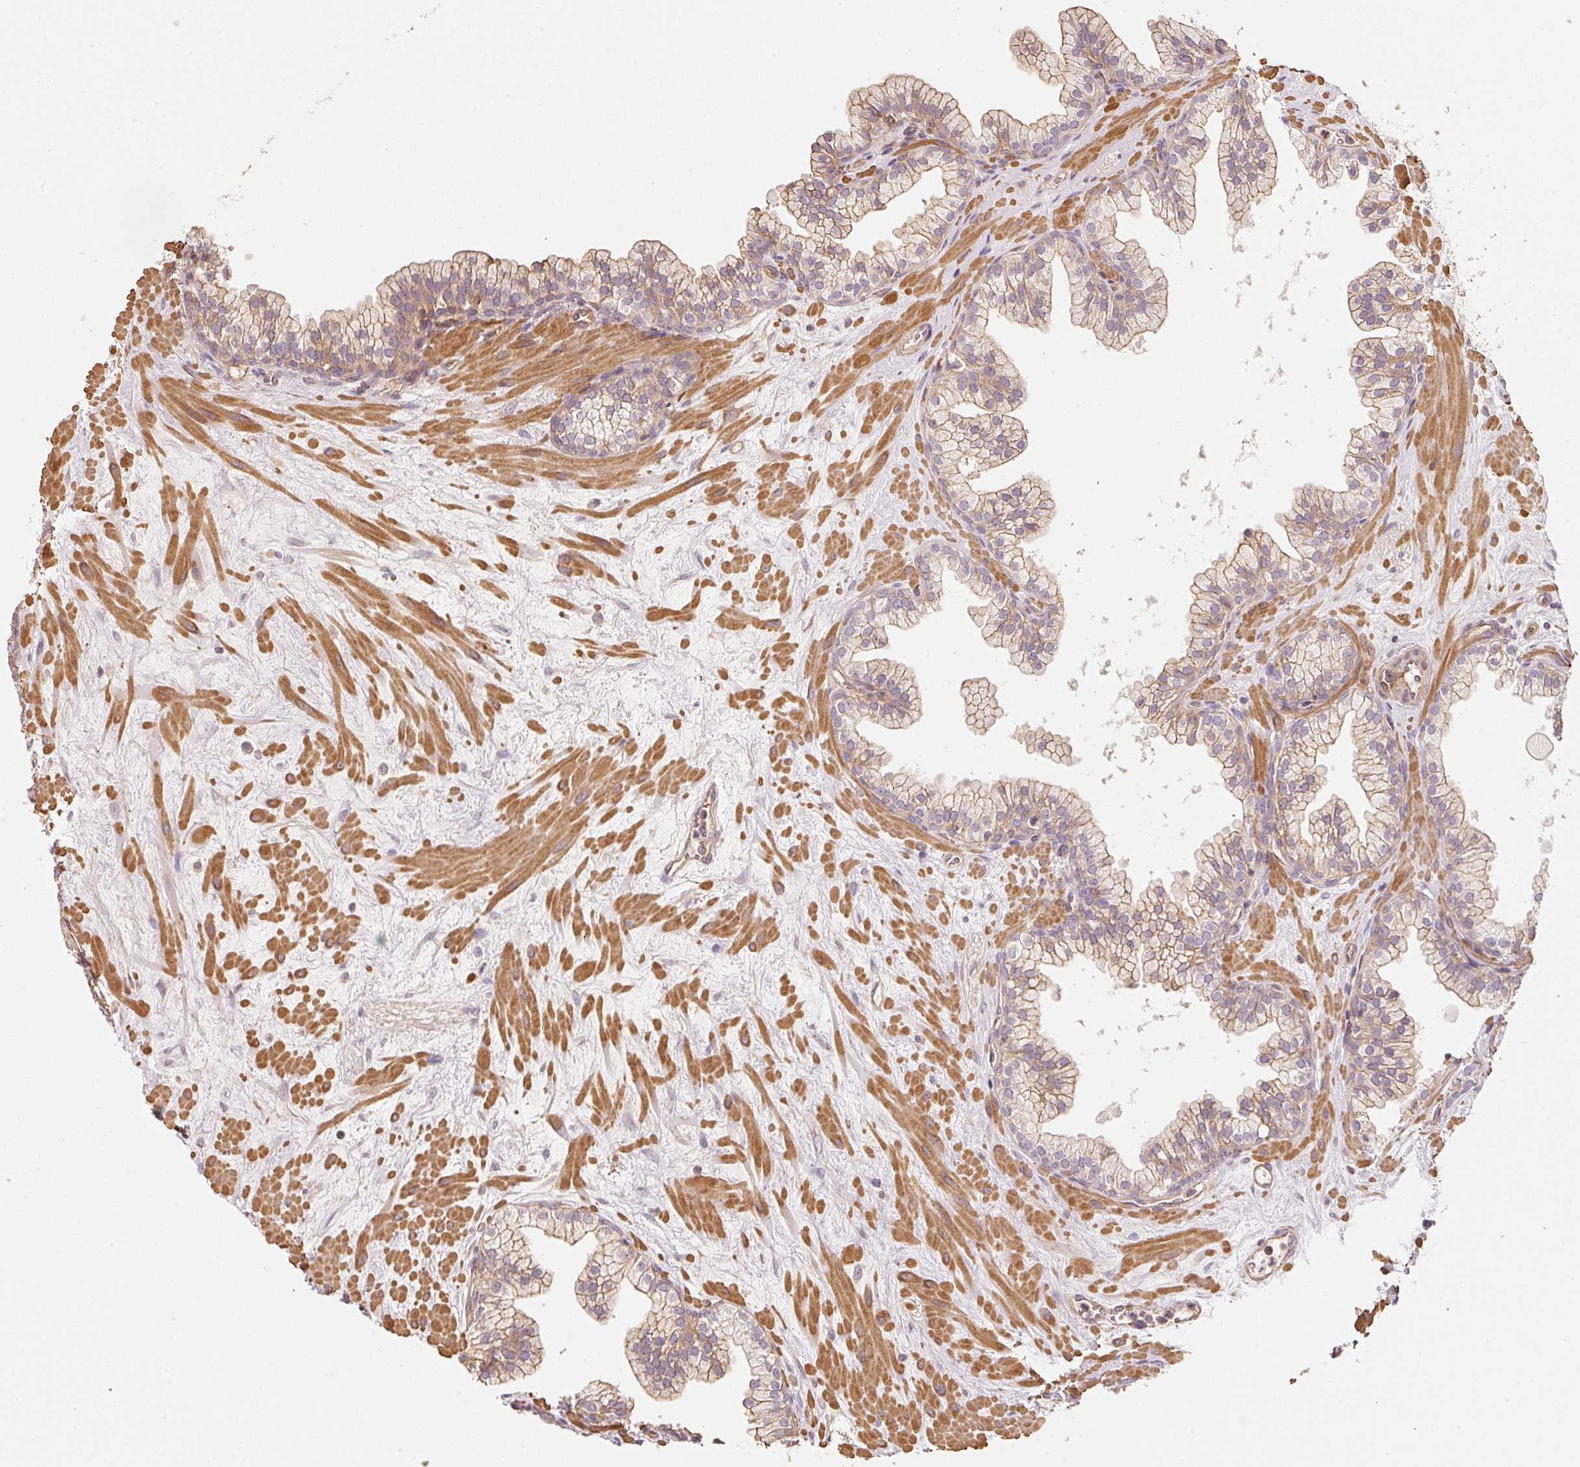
{"staining": {"intensity": "moderate", "quantity": ">75%", "location": "cytoplasmic/membranous"}, "tissue": "prostate", "cell_type": "Glandular cells", "image_type": "normal", "snomed": [{"axis": "morphology", "description": "Normal tissue, NOS"}, {"axis": "topography", "description": "Prostate"}, {"axis": "topography", "description": "Peripheral nerve tissue"}], "caption": "DAB (3,3'-diaminobenzidine) immunohistochemical staining of benign prostate reveals moderate cytoplasmic/membranous protein expression in about >75% of glandular cells.", "gene": "CEP95", "patient": {"sex": "male", "age": 61}}